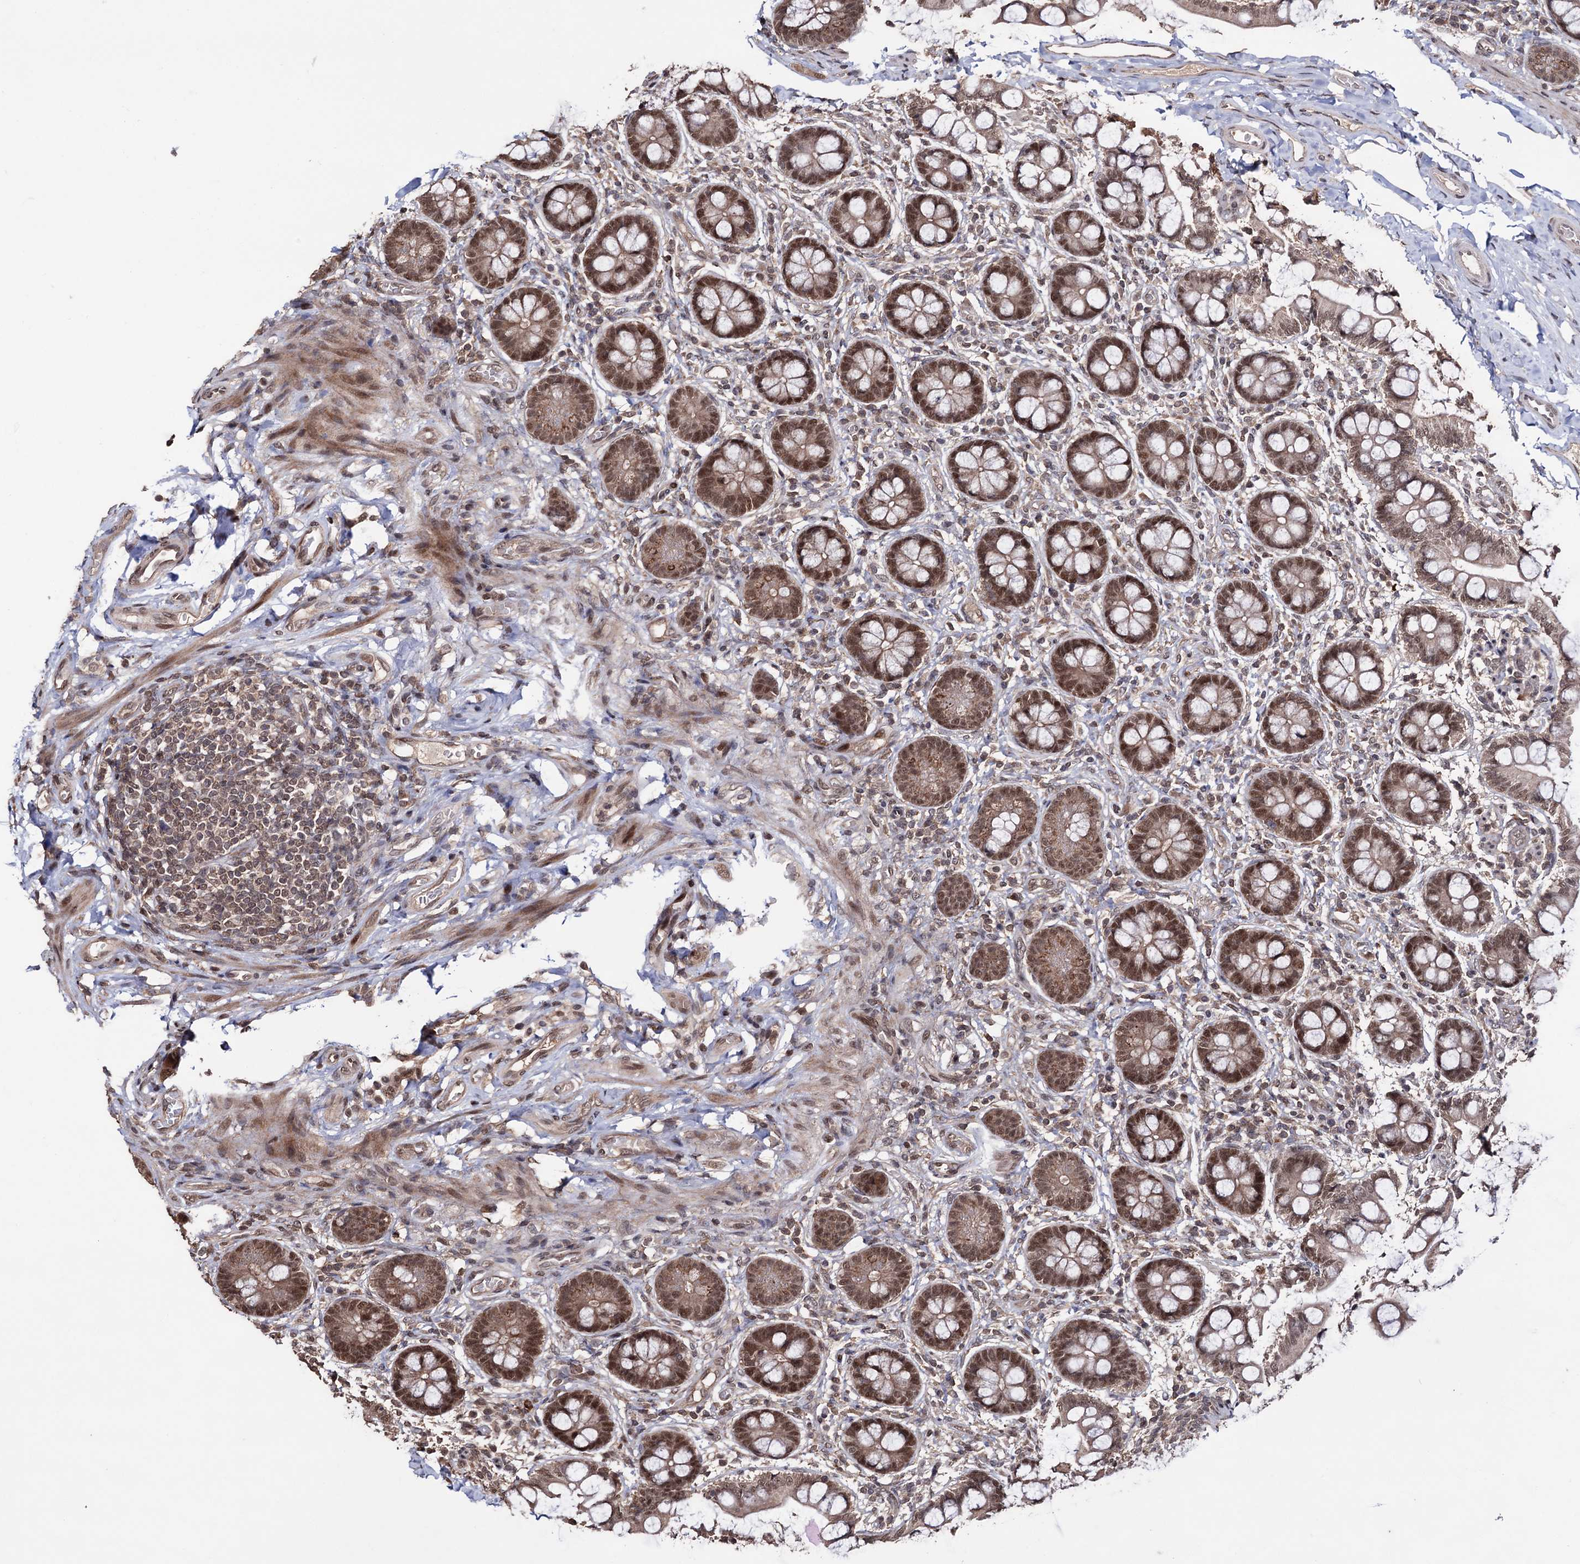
{"staining": {"intensity": "moderate", "quantity": ">75%", "location": "cytoplasmic/membranous,nuclear"}, "tissue": "small intestine", "cell_type": "Glandular cells", "image_type": "normal", "snomed": [{"axis": "morphology", "description": "Normal tissue, NOS"}, {"axis": "topography", "description": "Small intestine"}], "caption": "Immunohistochemistry staining of normal small intestine, which exhibits medium levels of moderate cytoplasmic/membranous,nuclear expression in about >75% of glandular cells indicating moderate cytoplasmic/membranous,nuclear protein positivity. The staining was performed using DAB (brown) for protein detection and nuclei were counterstained in hematoxylin (blue).", "gene": "KLF5", "patient": {"sex": "male", "age": 52}}